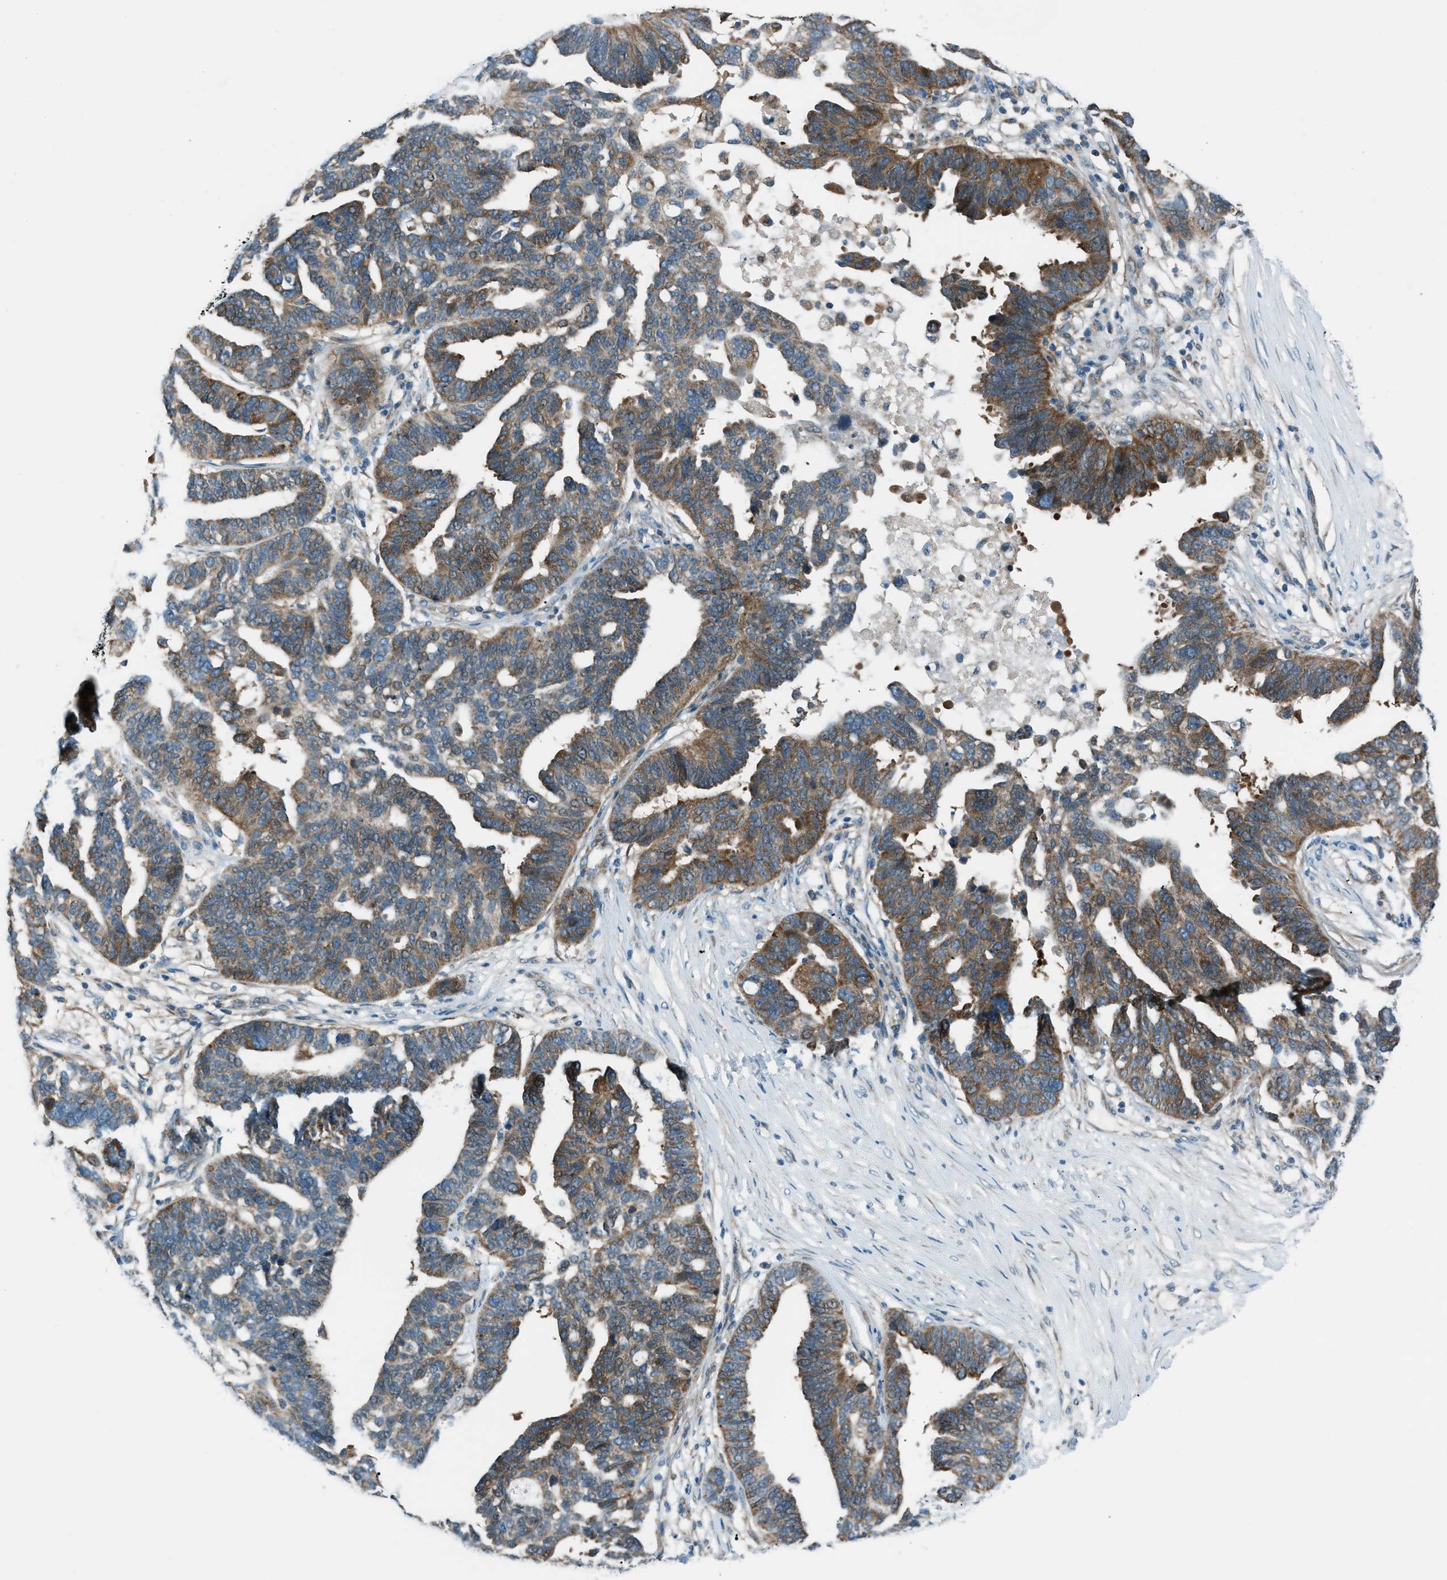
{"staining": {"intensity": "moderate", "quantity": "25%-75%", "location": "cytoplasmic/membranous"}, "tissue": "ovarian cancer", "cell_type": "Tumor cells", "image_type": "cancer", "snomed": [{"axis": "morphology", "description": "Cystadenocarcinoma, serous, NOS"}, {"axis": "topography", "description": "Ovary"}], "caption": "Ovarian cancer (serous cystadenocarcinoma) stained for a protein (brown) displays moderate cytoplasmic/membranous positive positivity in about 25%-75% of tumor cells.", "gene": "PIGG", "patient": {"sex": "female", "age": 59}}